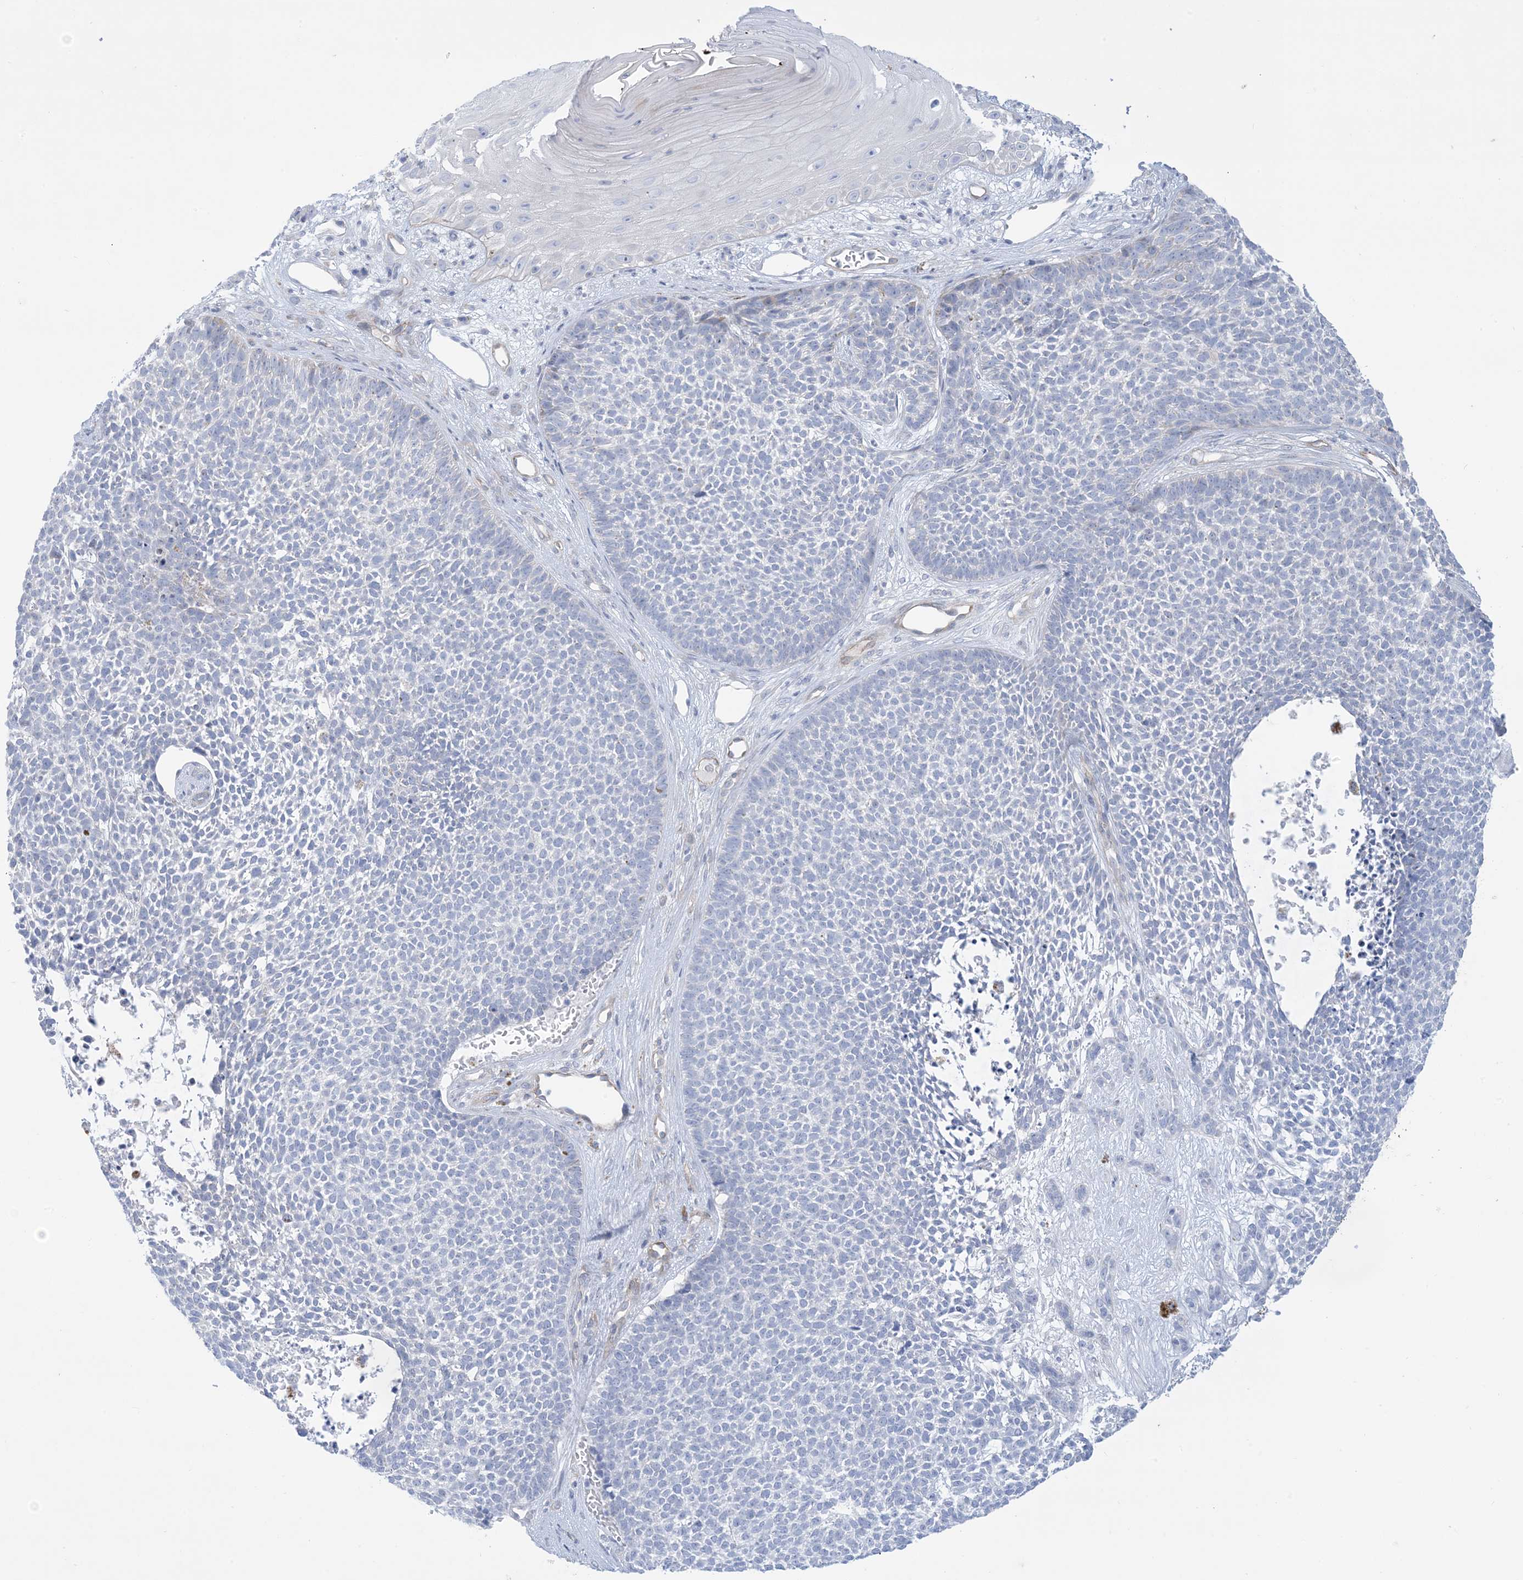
{"staining": {"intensity": "negative", "quantity": "none", "location": "none"}, "tissue": "skin cancer", "cell_type": "Tumor cells", "image_type": "cancer", "snomed": [{"axis": "morphology", "description": "Basal cell carcinoma"}, {"axis": "topography", "description": "Skin"}], "caption": "A histopathology image of basal cell carcinoma (skin) stained for a protein displays no brown staining in tumor cells.", "gene": "ATP11C", "patient": {"sex": "female", "age": 84}}